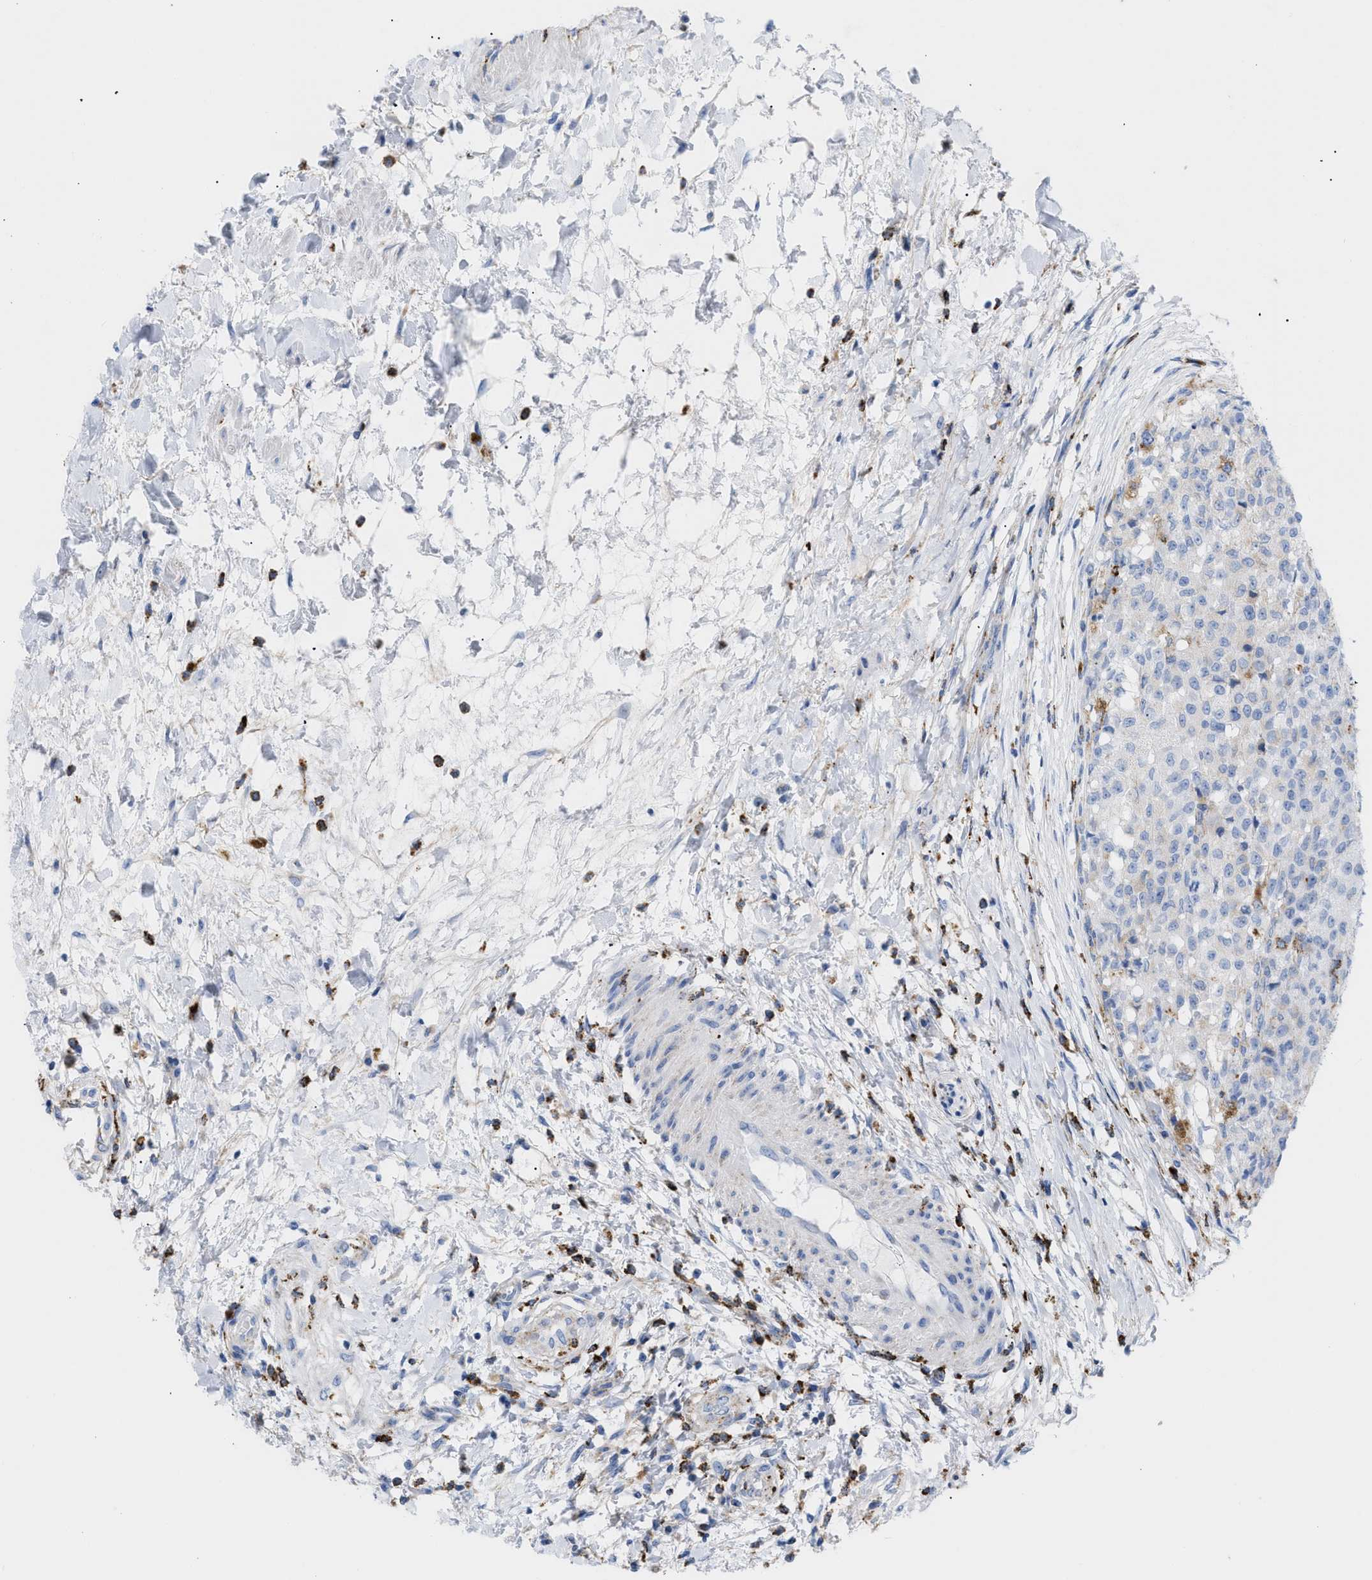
{"staining": {"intensity": "negative", "quantity": "none", "location": "none"}, "tissue": "testis cancer", "cell_type": "Tumor cells", "image_type": "cancer", "snomed": [{"axis": "morphology", "description": "Seminoma, NOS"}, {"axis": "topography", "description": "Testis"}], "caption": "Immunohistochemistry (IHC) image of testis cancer stained for a protein (brown), which exhibits no positivity in tumor cells.", "gene": "DRAM2", "patient": {"sex": "male", "age": 59}}